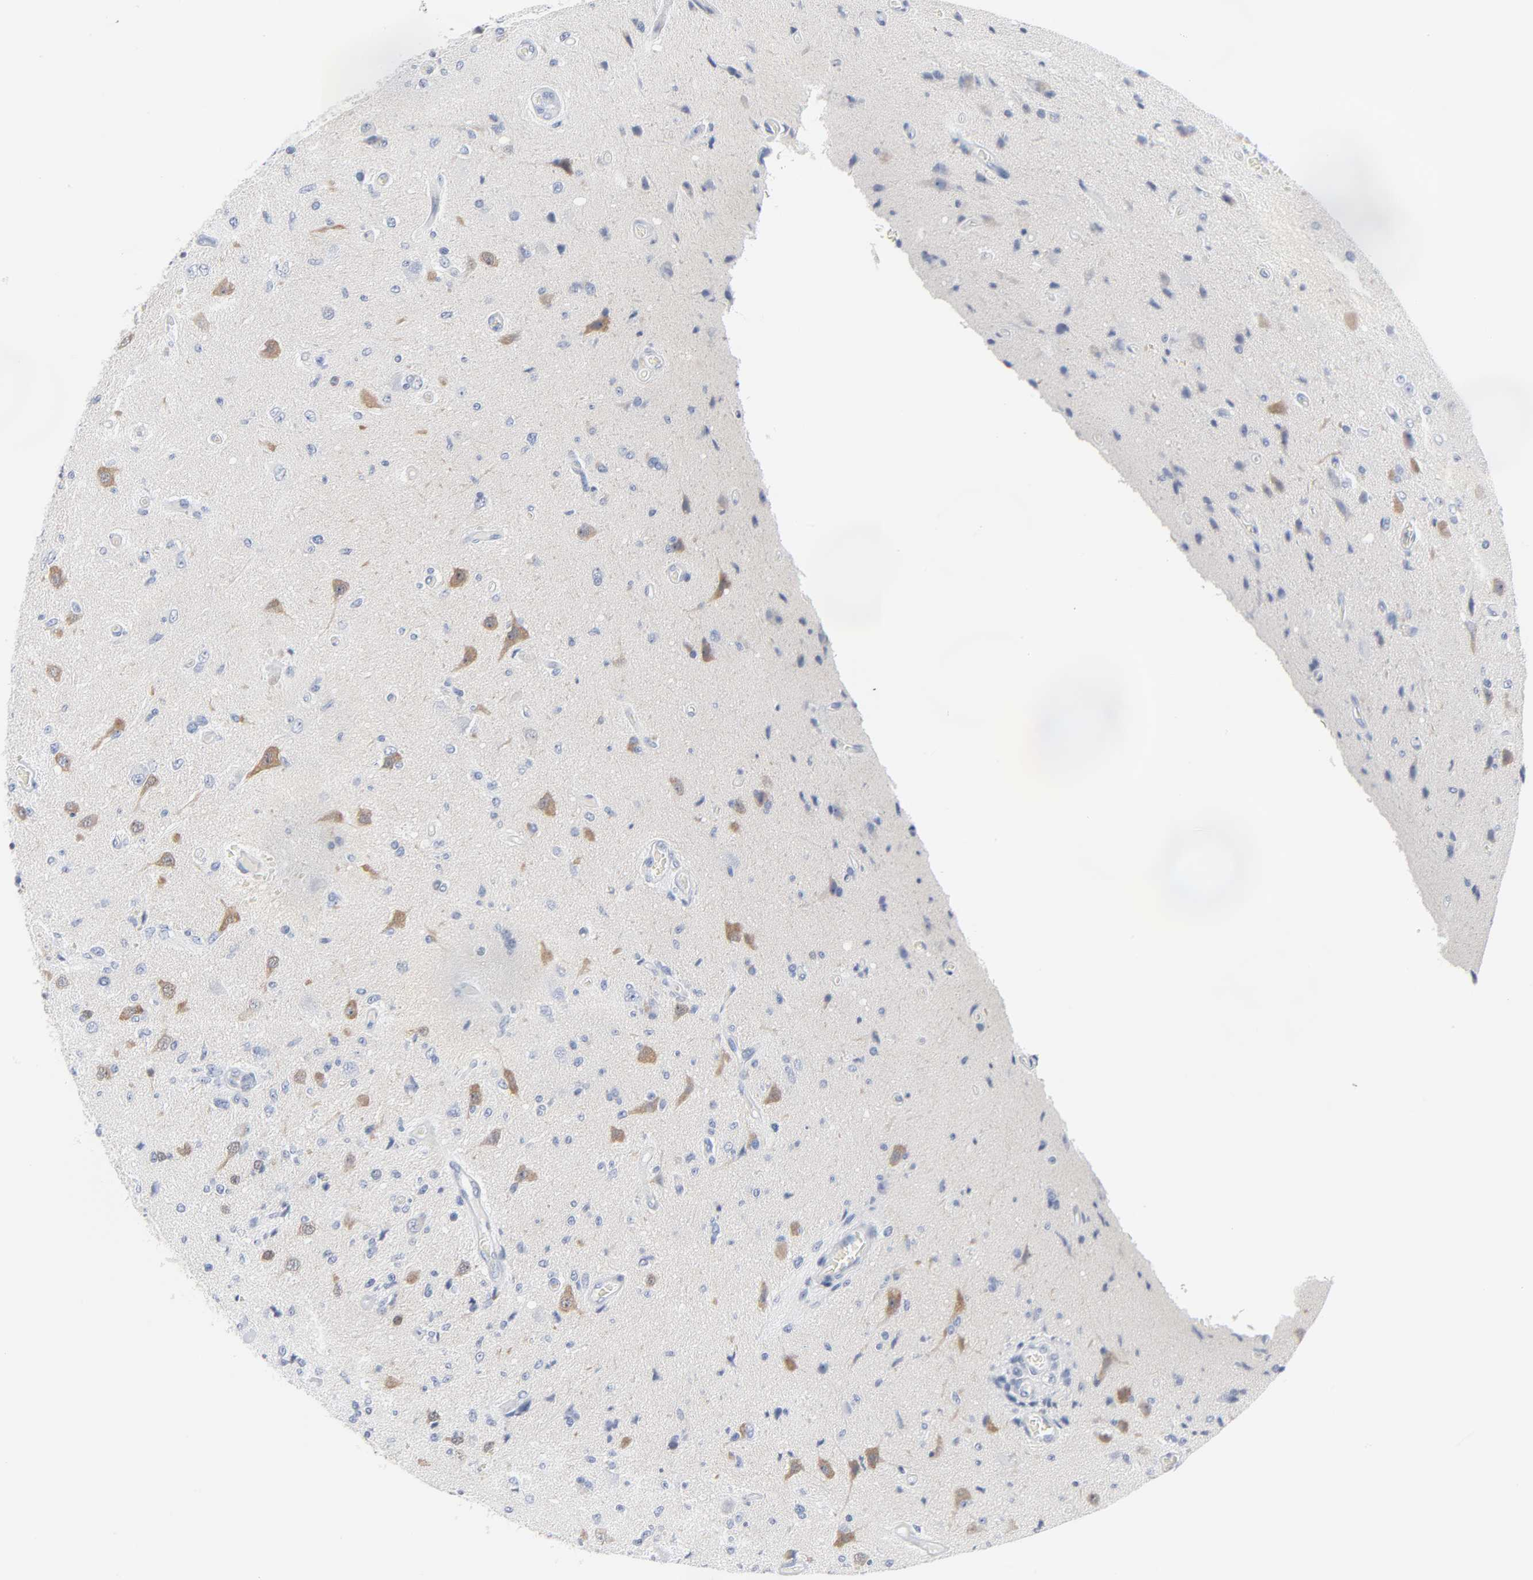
{"staining": {"intensity": "weak", "quantity": "<25%", "location": "cytoplasmic/membranous"}, "tissue": "glioma", "cell_type": "Tumor cells", "image_type": "cancer", "snomed": [{"axis": "morphology", "description": "Normal tissue, NOS"}, {"axis": "morphology", "description": "Glioma, malignant, High grade"}, {"axis": "topography", "description": "Cerebral cortex"}], "caption": "IHC of human glioma reveals no expression in tumor cells.", "gene": "PTK2B", "patient": {"sex": "male", "age": 77}}